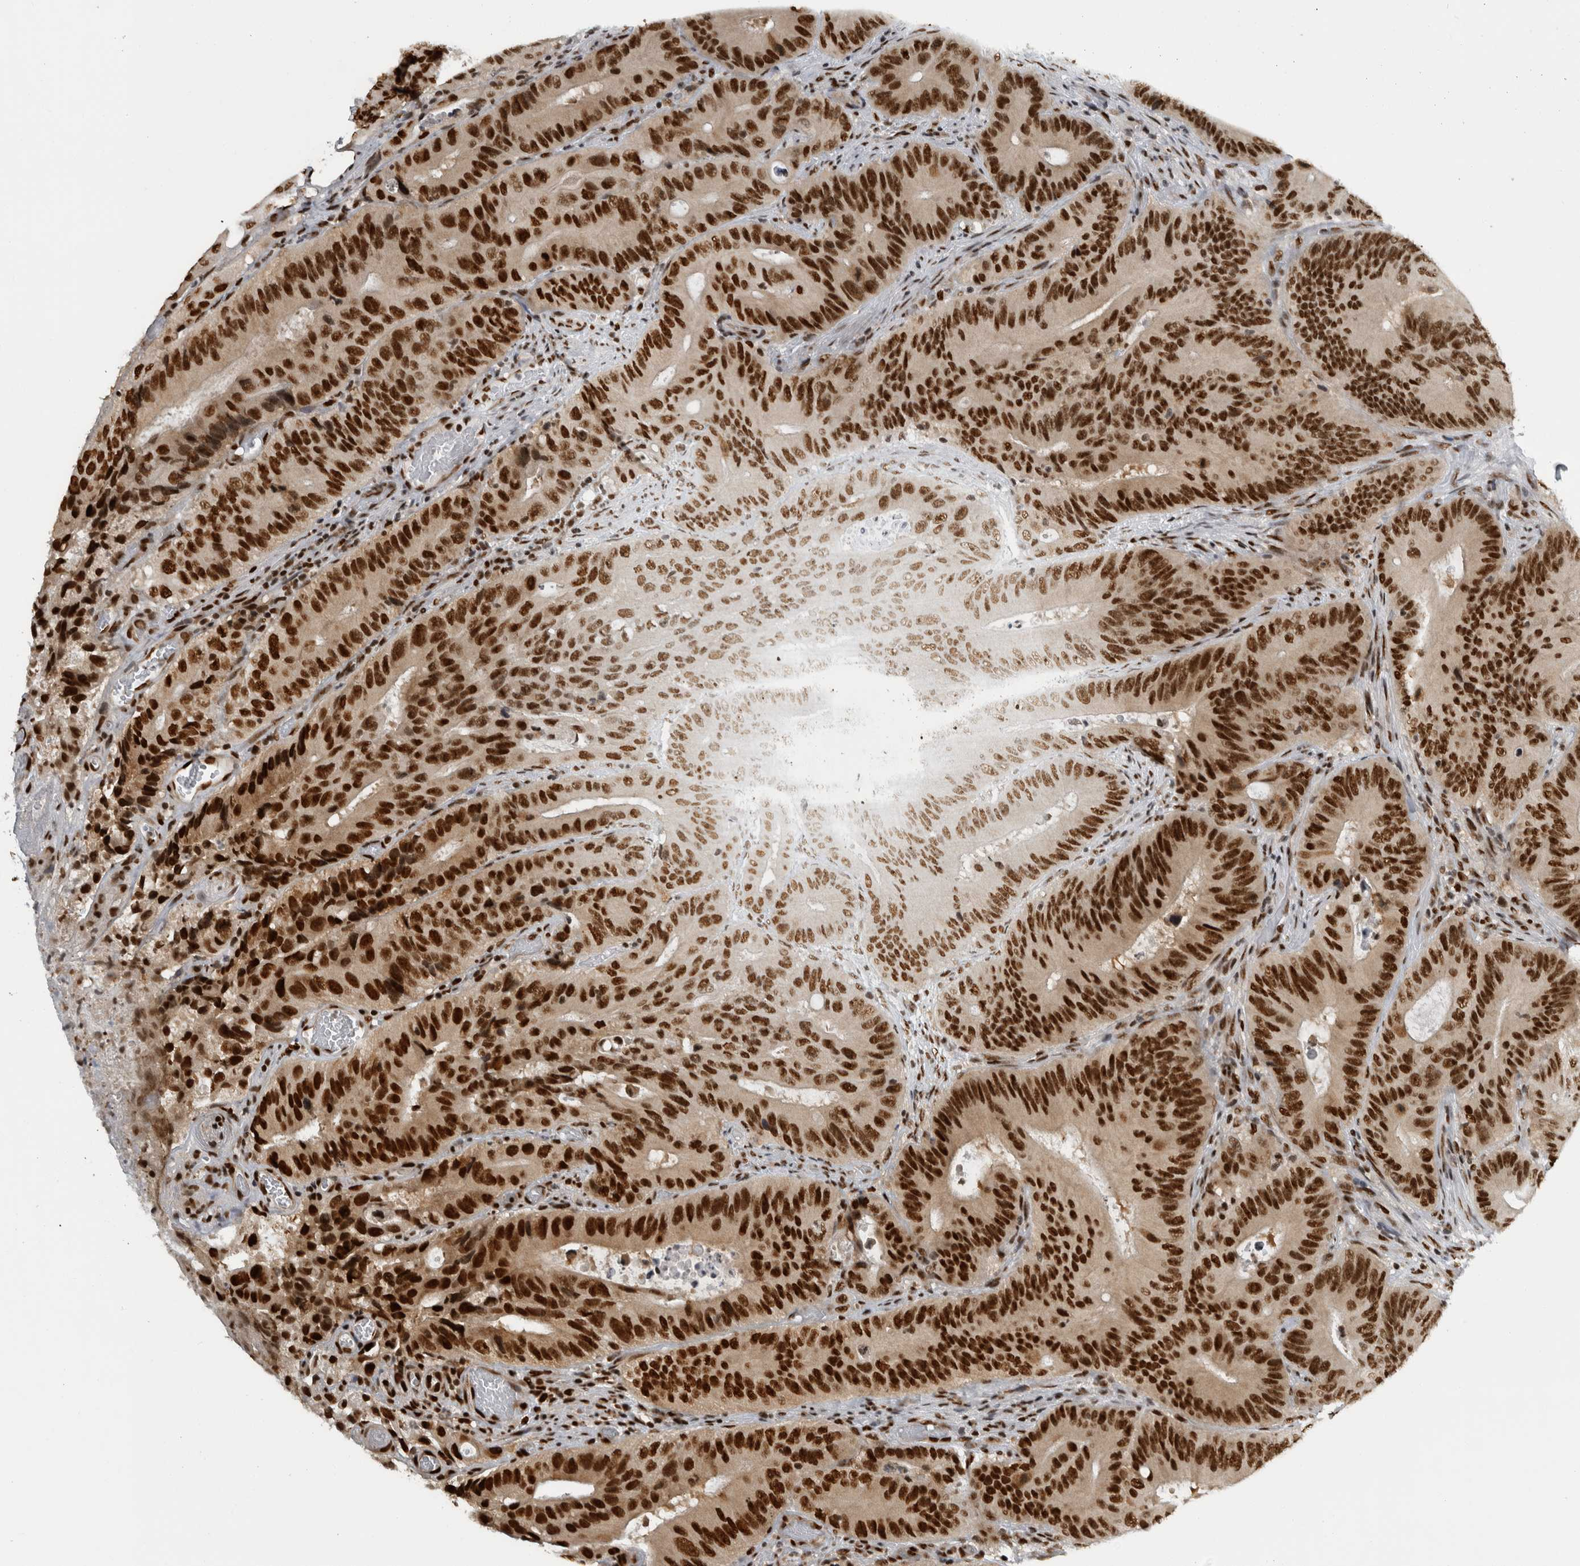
{"staining": {"intensity": "strong", "quantity": ">75%", "location": "nuclear"}, "tissue": "colorectal cancer", "cell_type": "Tumor cells", "image_type": "cancer", "snomed": [{"axis": "morphology", "description": "Adenocarcinoma, NOS"}, {"axis": "topography", "description": "Colon"}], "caption": "A high-resolution micrograph shows immunohistochemistry staining of colorectal cancer, which reveals strong nuclear positivity in approximately >75% of tumor cells.", "gene": "ZSCAN2", "patient": {"sex": "male", "age": 83}}